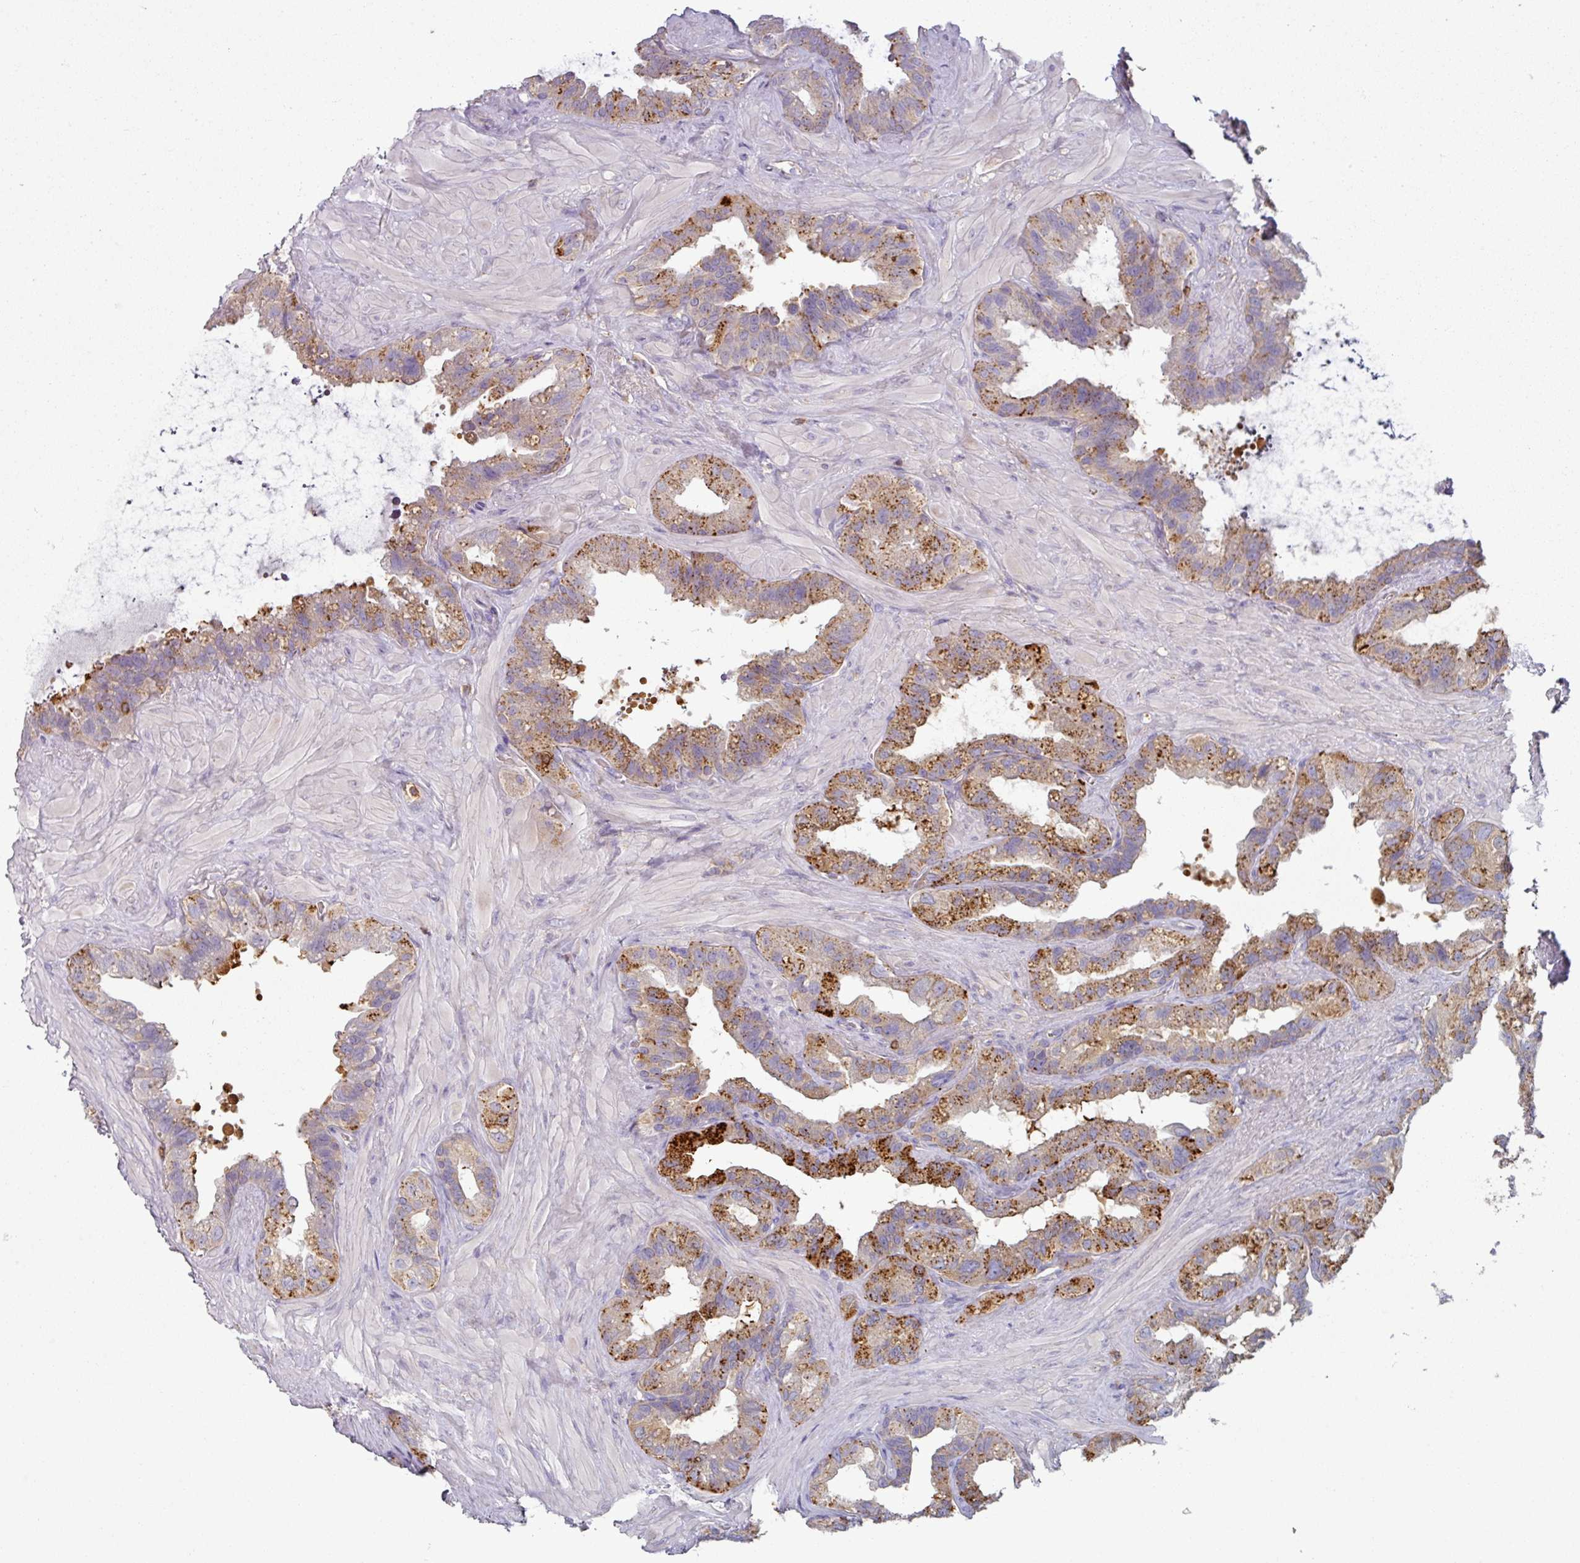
{"staining": {"intensity": "moderate", "quantity": "25%-75%", "location": "cytoplasmic/membranous"}, "tissue": "seminal vesicle", "cell_type": "Glandular cells", "image_type": "normal", "snomed": [{"axis": "morphology", "description": "Normal tissue, NOS"}, {"axis": "topography", "description": "Seminal veicle"}, {"axis": "topography", "description": "Peripheral nerve tissue"}], "caption": "Protein staining of normal seminal vesicle displays moderate cytoplasmic/membranous positivity in approximately 25%-75% of glandular cells. (brown staining indicates protein expression, while blue staining denotes nuclei).", "gene": "CD3G", "patient": {"sex": "male", "age": 76}}